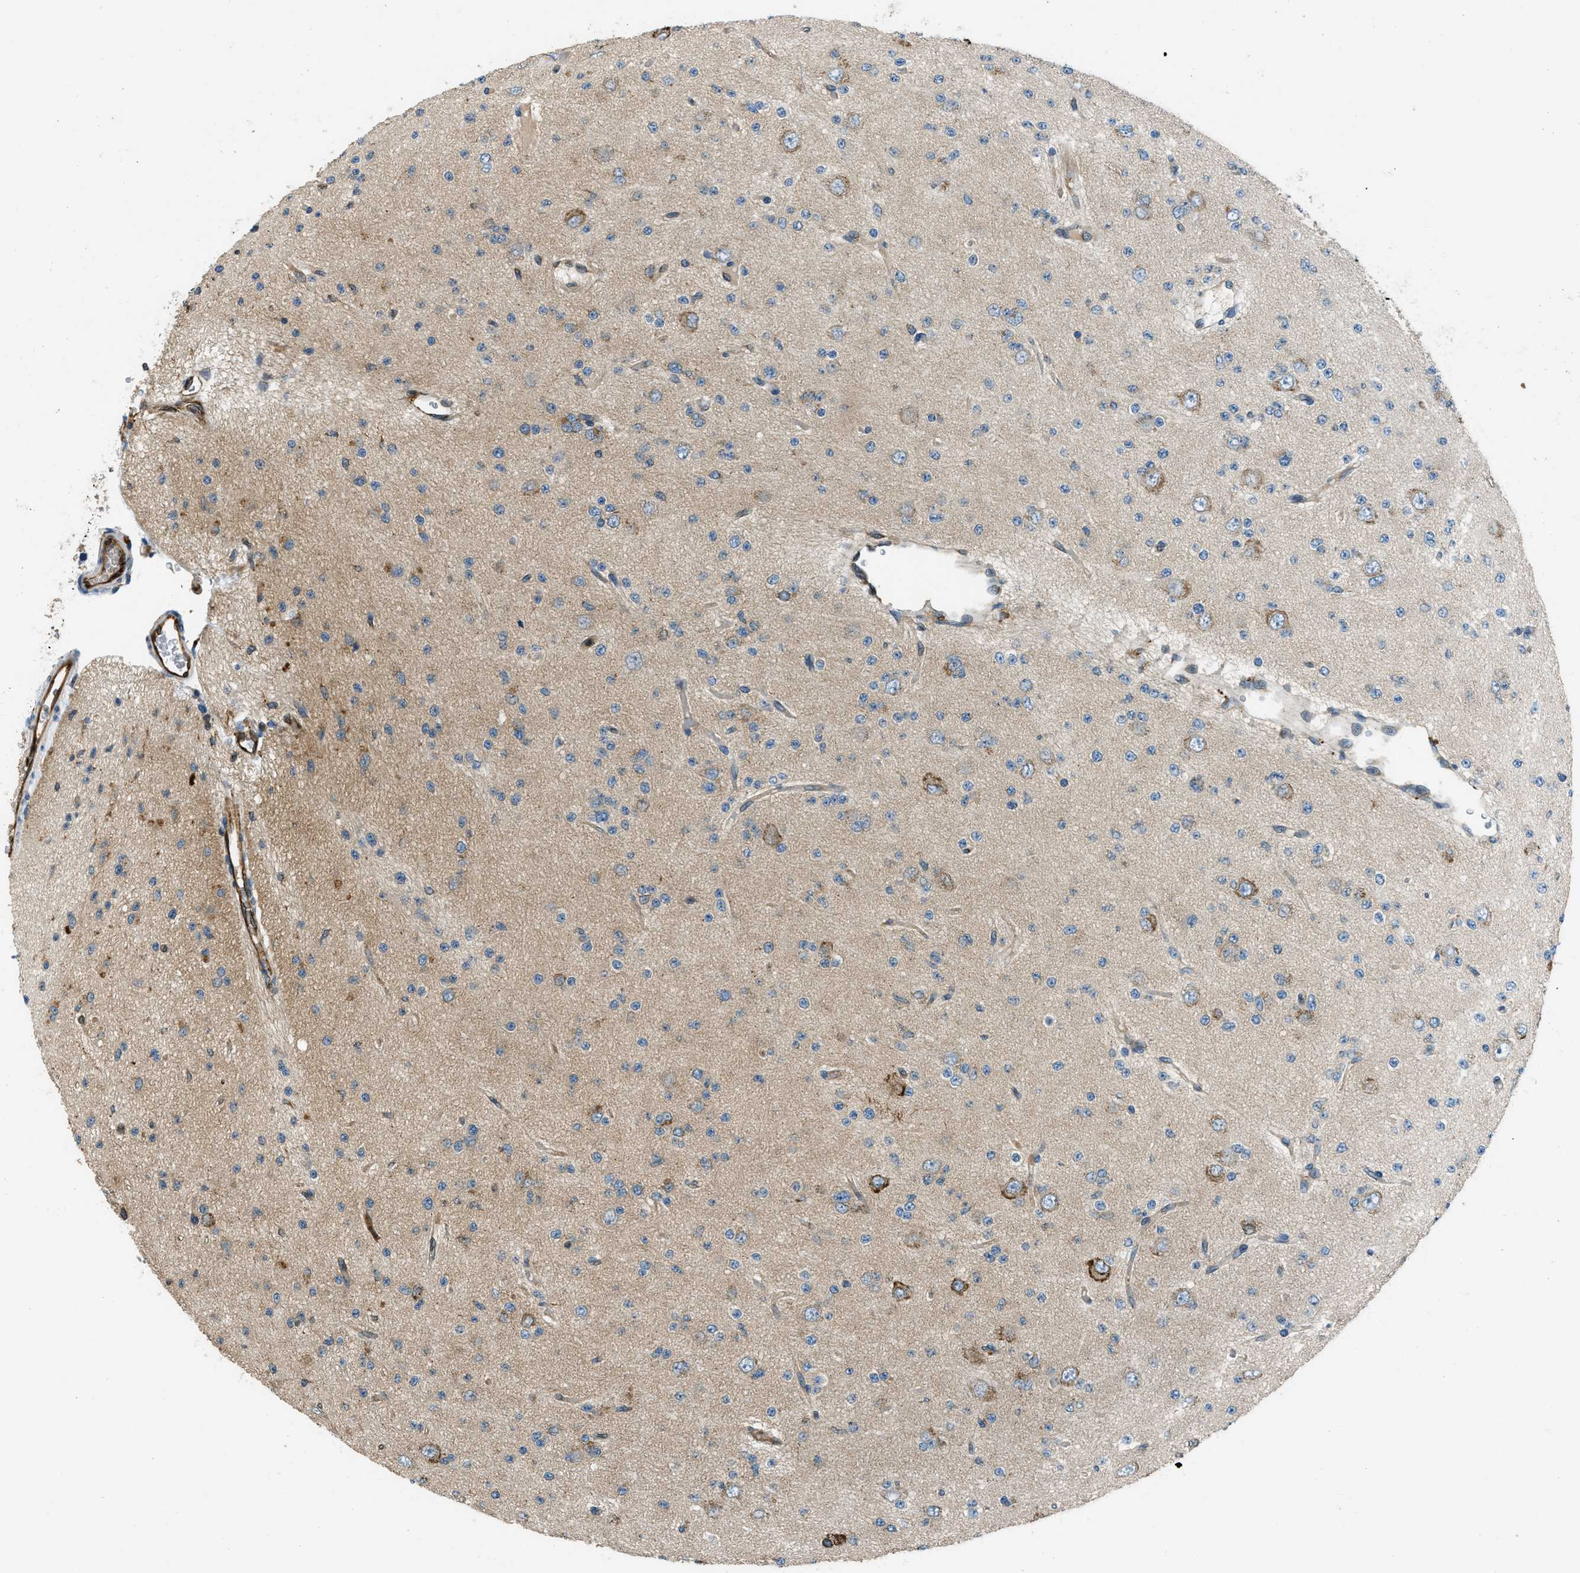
{"staining": {"intensity": "weak", "quantity": "25%-75%", "location": "cytoplasmic/membranous"}, "tissue": "glioma", "cell_type": "Tumor cells", "image_type": "cancer", "snomed": [{"axis": "morphology", "description": "Glioma, malignant, Low grade"}, {"axis": "topography", "description": "Brain"}], "caption": "The micrograph shows immunohistochemical staining of glioma. There is weak cytoplasmic/membranous positivity is seen in approximately 25%-75% of tumor cells.", "gene": "GIMAP8", "patient": {"sex": "male", "age": 38}}